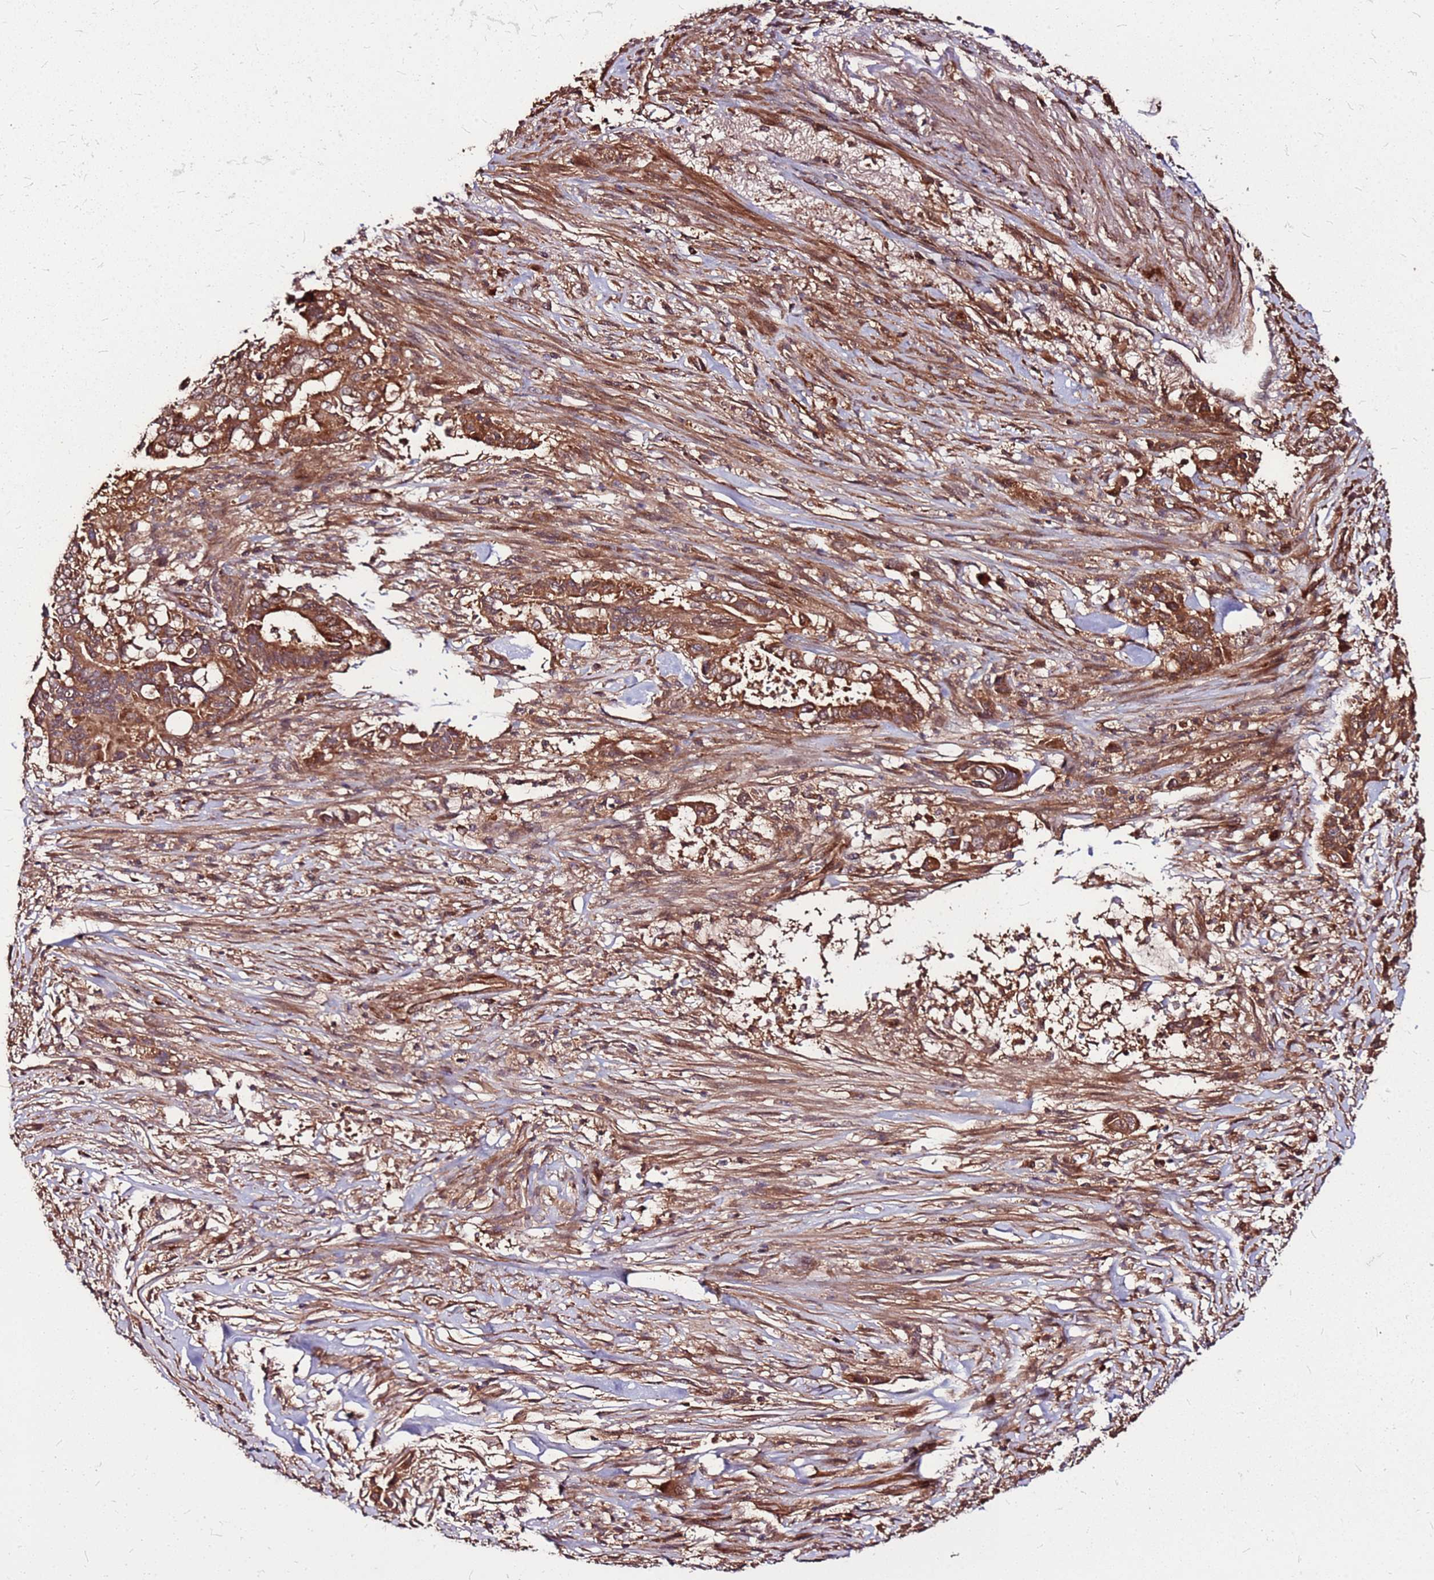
{"staining": {"intensity": "strong", "quantity": ">75%", "location": "cytoplasmic/membranous"}, "tissue": "pancreatic cancer", "cell_type": "Tumor cells", "image_type": "cancer", "snomed": [{"axis": "morphology", "description": "Adenocarcinoma, NOS"}, {"axis": "topography", "description": "Pancreas"}], "caption": "Immunohistochemistry (IHC) (DAB (3,3'-diaminobenzidine)) staining of adenocarcinoma (pancreatic) reveals strong cytoplasmic/membranous protein positivity in about >75% of tumor cells.", "gene": "LYPLAL1", "patient": {"sex": "male", "age": 68}}